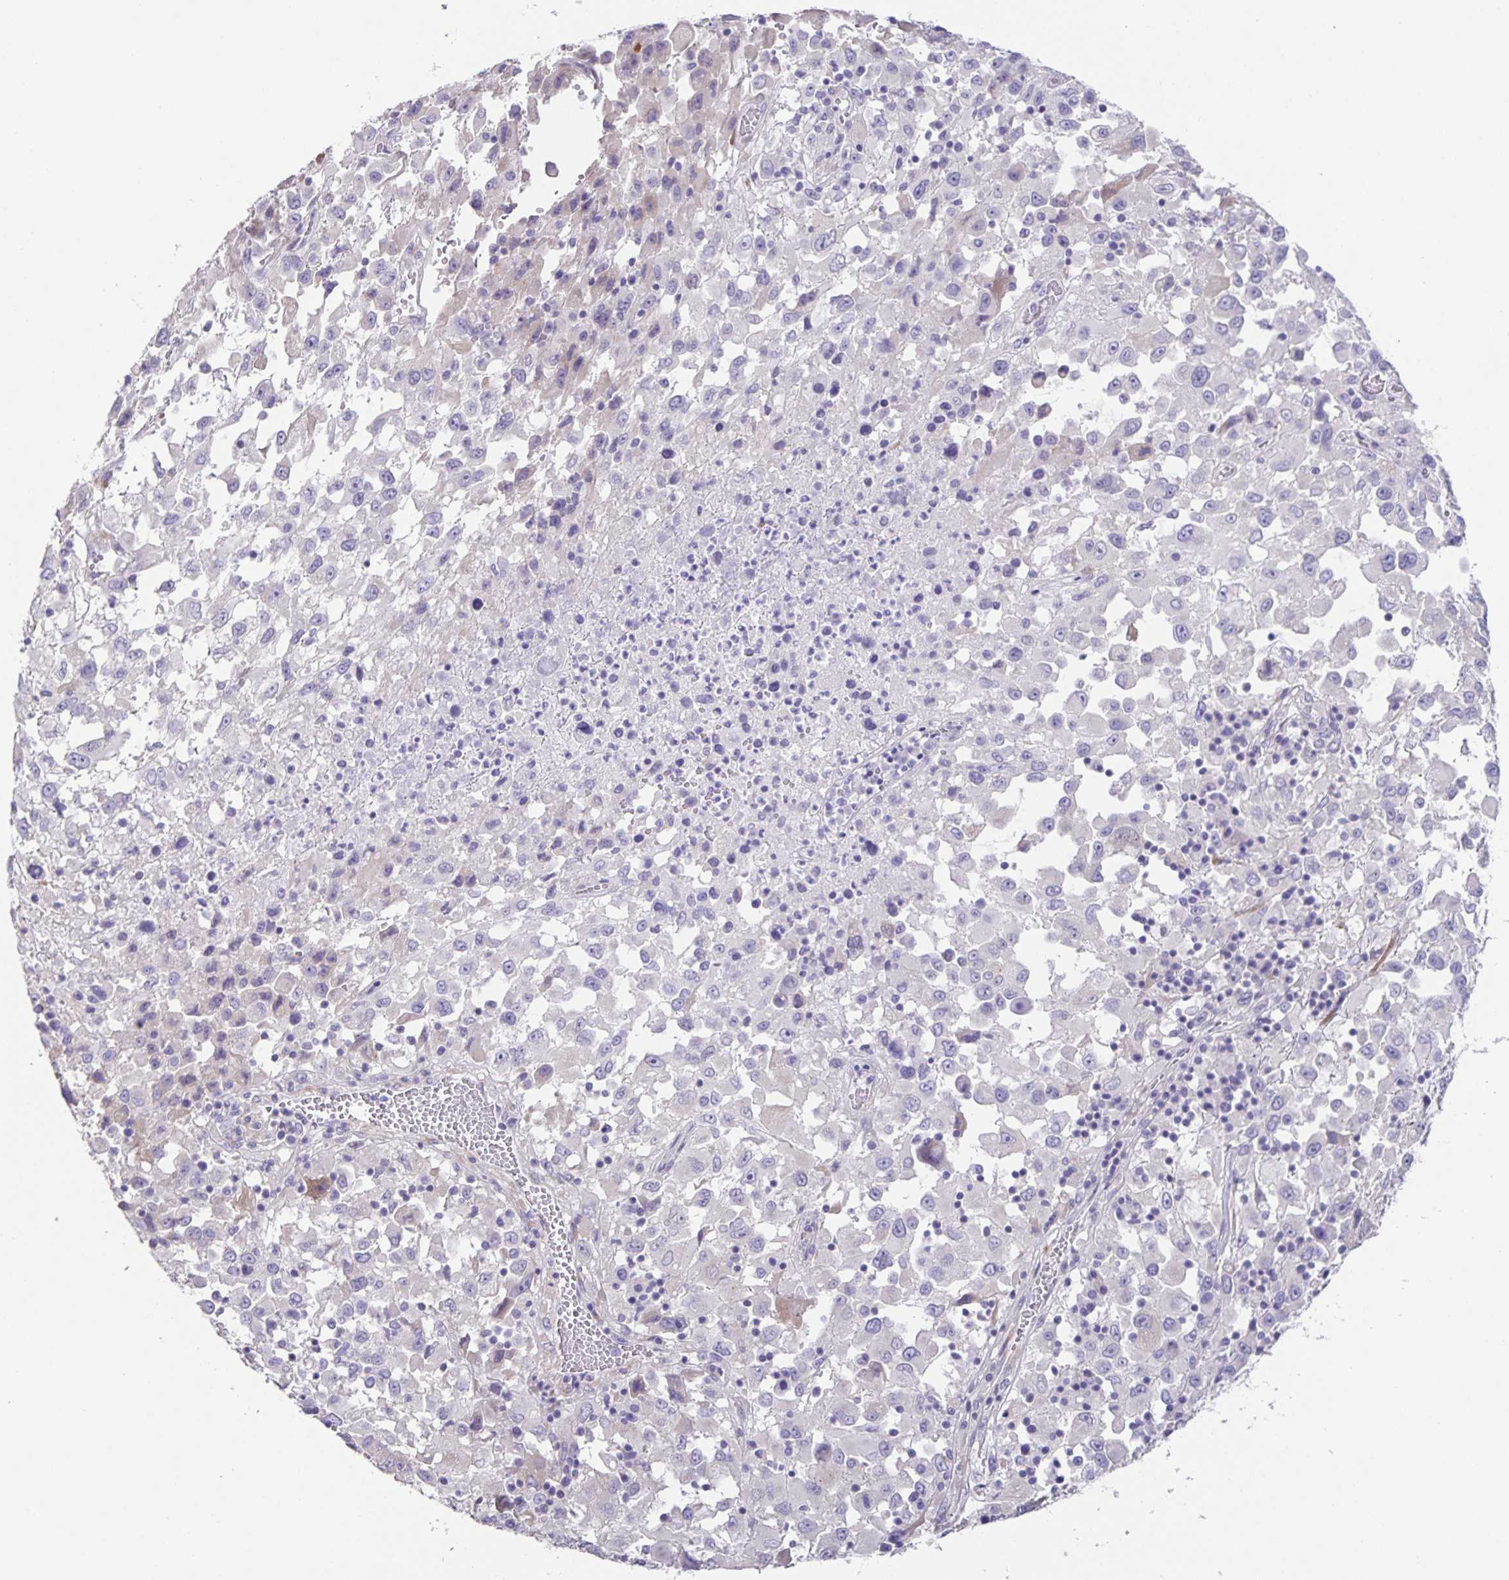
{"staining": {"intensity": "negative", "quantity": "none", "location": "none"}, "tissue": "melanoma", "cell_type": "Tumor cells", "image_type": "cancer", "snomed": [{"axis": "morphology", "description": "Malignant melanoma, Metastatic site"}, {"axis": "topography", "description": "Soft tissue"}], "caption": "Malignant melanoma (metastatic site) stained for a protein using IHC displays no positivity tumor cells.", "gene": "PRR36", "patient": {"sex": "male", "age": 50}}